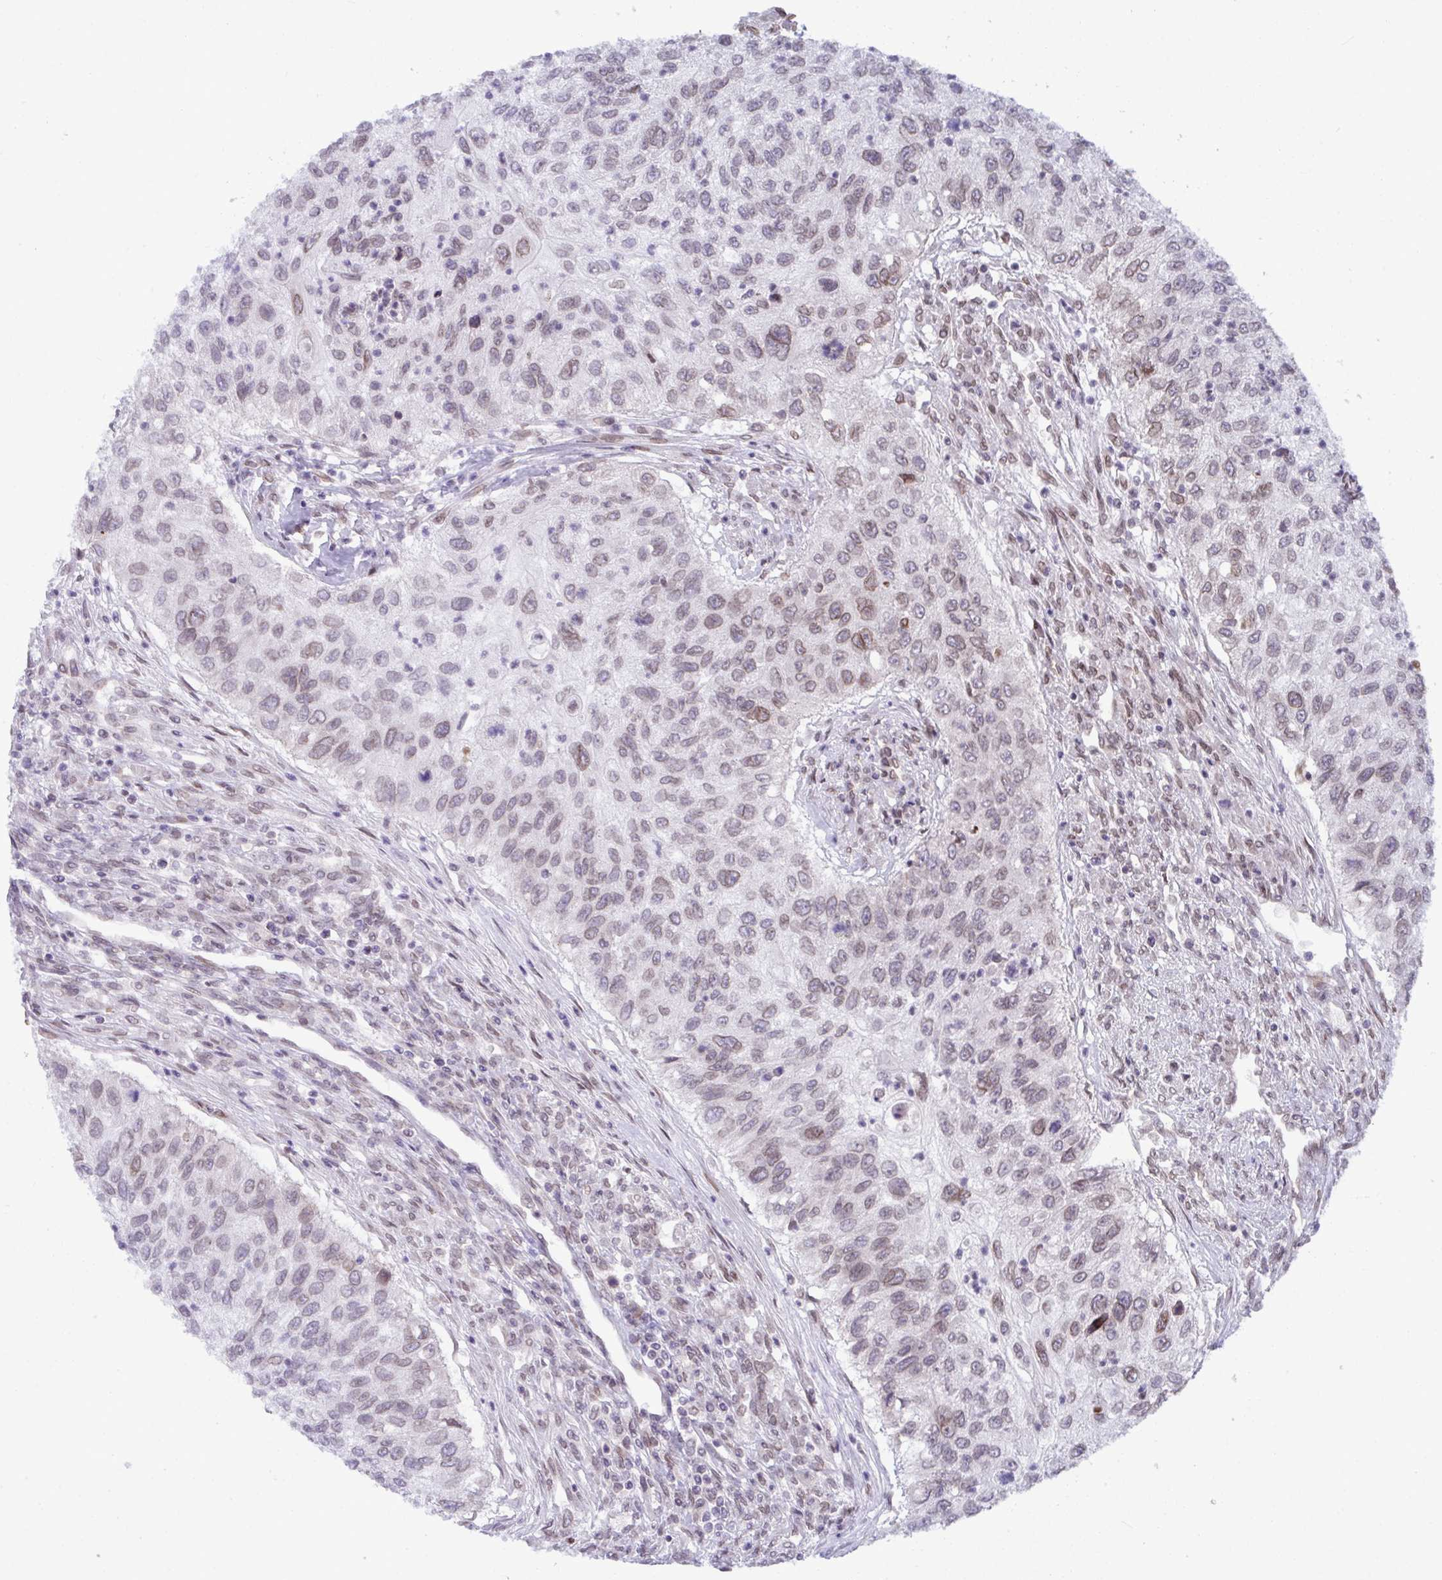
{"staining": {"intensity": "weak", "quantity": "25%-75%", "location": "cytoplasmic/membranous,nuclear"}, "tissue": "urothelial cancer", "cell_type": "Tumor cells", "image_type": "cancer", "snomed": [{"axis": "morphology", "description": "Urothelial carcinoma, High grade"}, {"axis": "topography", "description": "Urinary bladder"}], "caption": "Tumor cells reveal low levels of weak cytoplasmic/membranous and nuclear staining in about 25%-75% of cells in human urothelial cancer. The staining was performed using DAB to visualize the protein expression in brown, while the nuclei were stained in blue with hematoxylin (Magnification: 20x).", "gene": "RANBP2", "patient": {"sex": "female", "age": 60}}